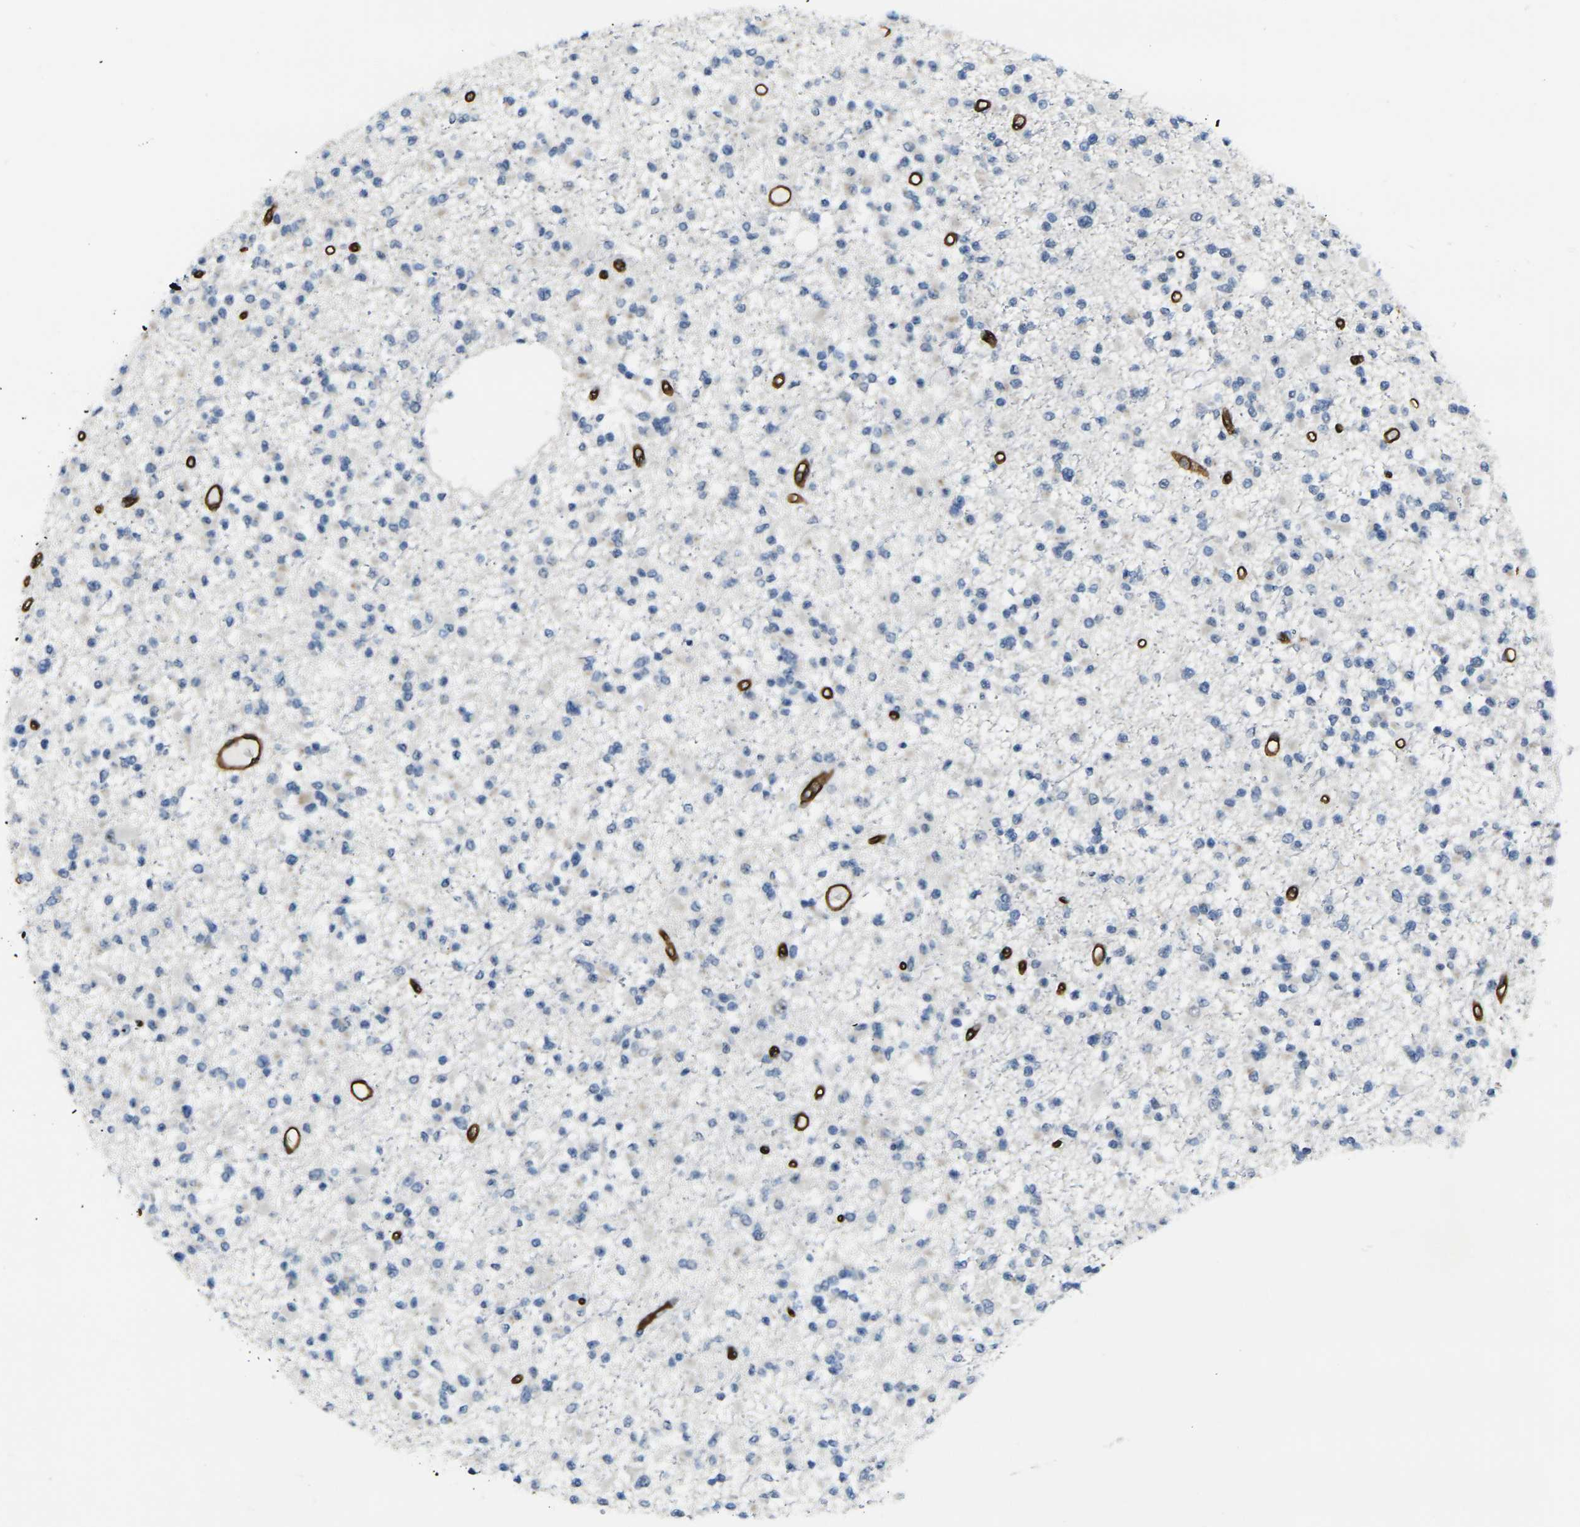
{"staining": {"intensity": "negative", "quantity": "none", "location": "none"}, "tissue": "glioma", "cell_type": "Tumor cells", "image_type": "cancer", "snomed": [{"axis": "morphology", "description": "Glioma, malignant, Low grade"}, {"axis": "topography", "description": "Brain"}], "caption": "A histopathology image of human low-grade glioma (malignant) is negative for staining in tumor cells.", "gene": "HSPA12B", "patient": {"sex": "female", "age": 22}}